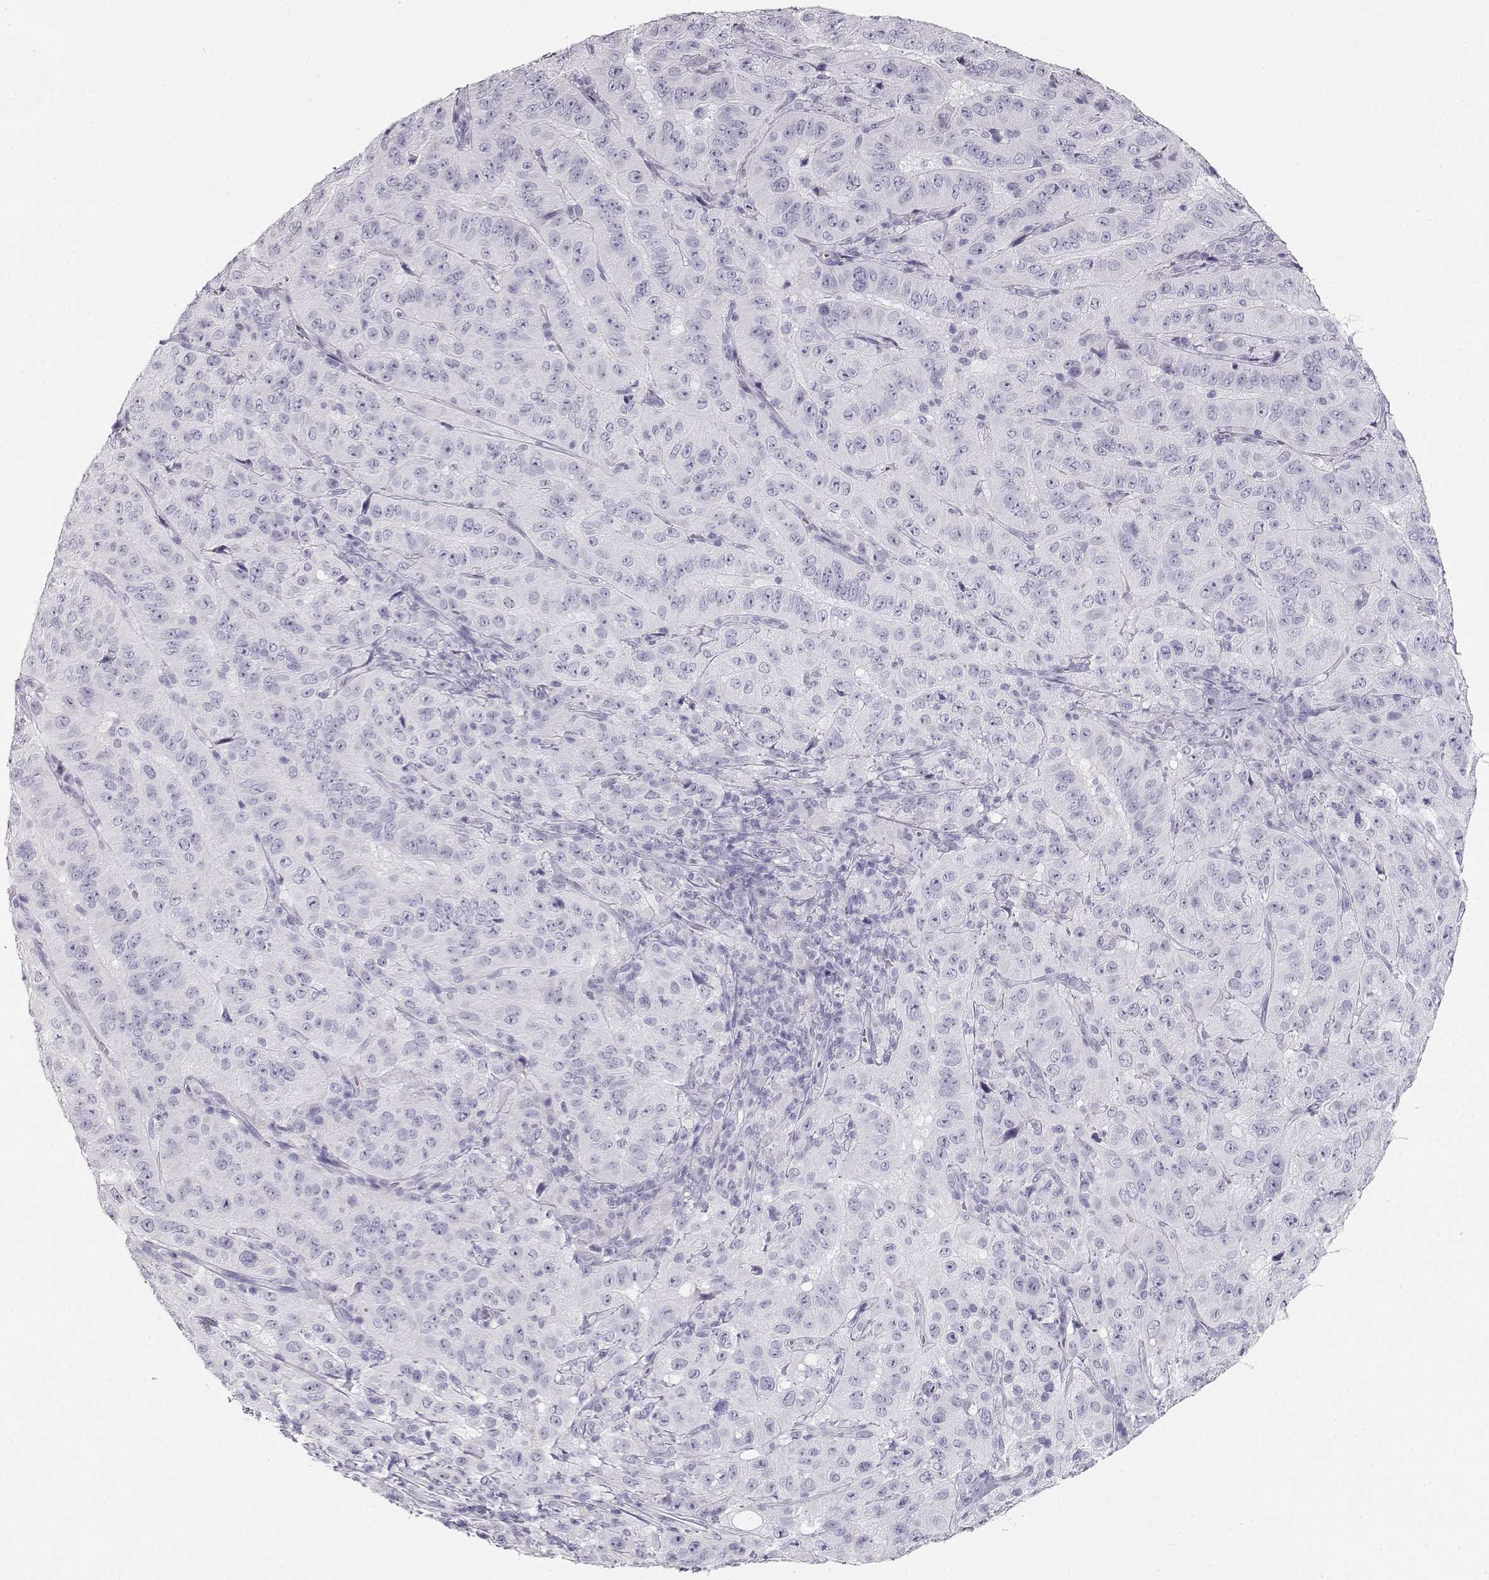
{"staining": {"intensity": "negative", "quantity": "none", "location": "none"}, "tissue": "pancreatic cancer", "cell_type": "Tumor cells", "image_type": "cancer", "snomed": [{"axis": "morphology", "description": "Adenocarcinoma, NOS"}, {"axis": "topography", "description": "Pancreas"}], "caption": "Tumor cells show no significant positivity in adenocarcinoma (pancreatic).", "gene": "TKTL1", "patient": {"sex": "male", "age": 63}}